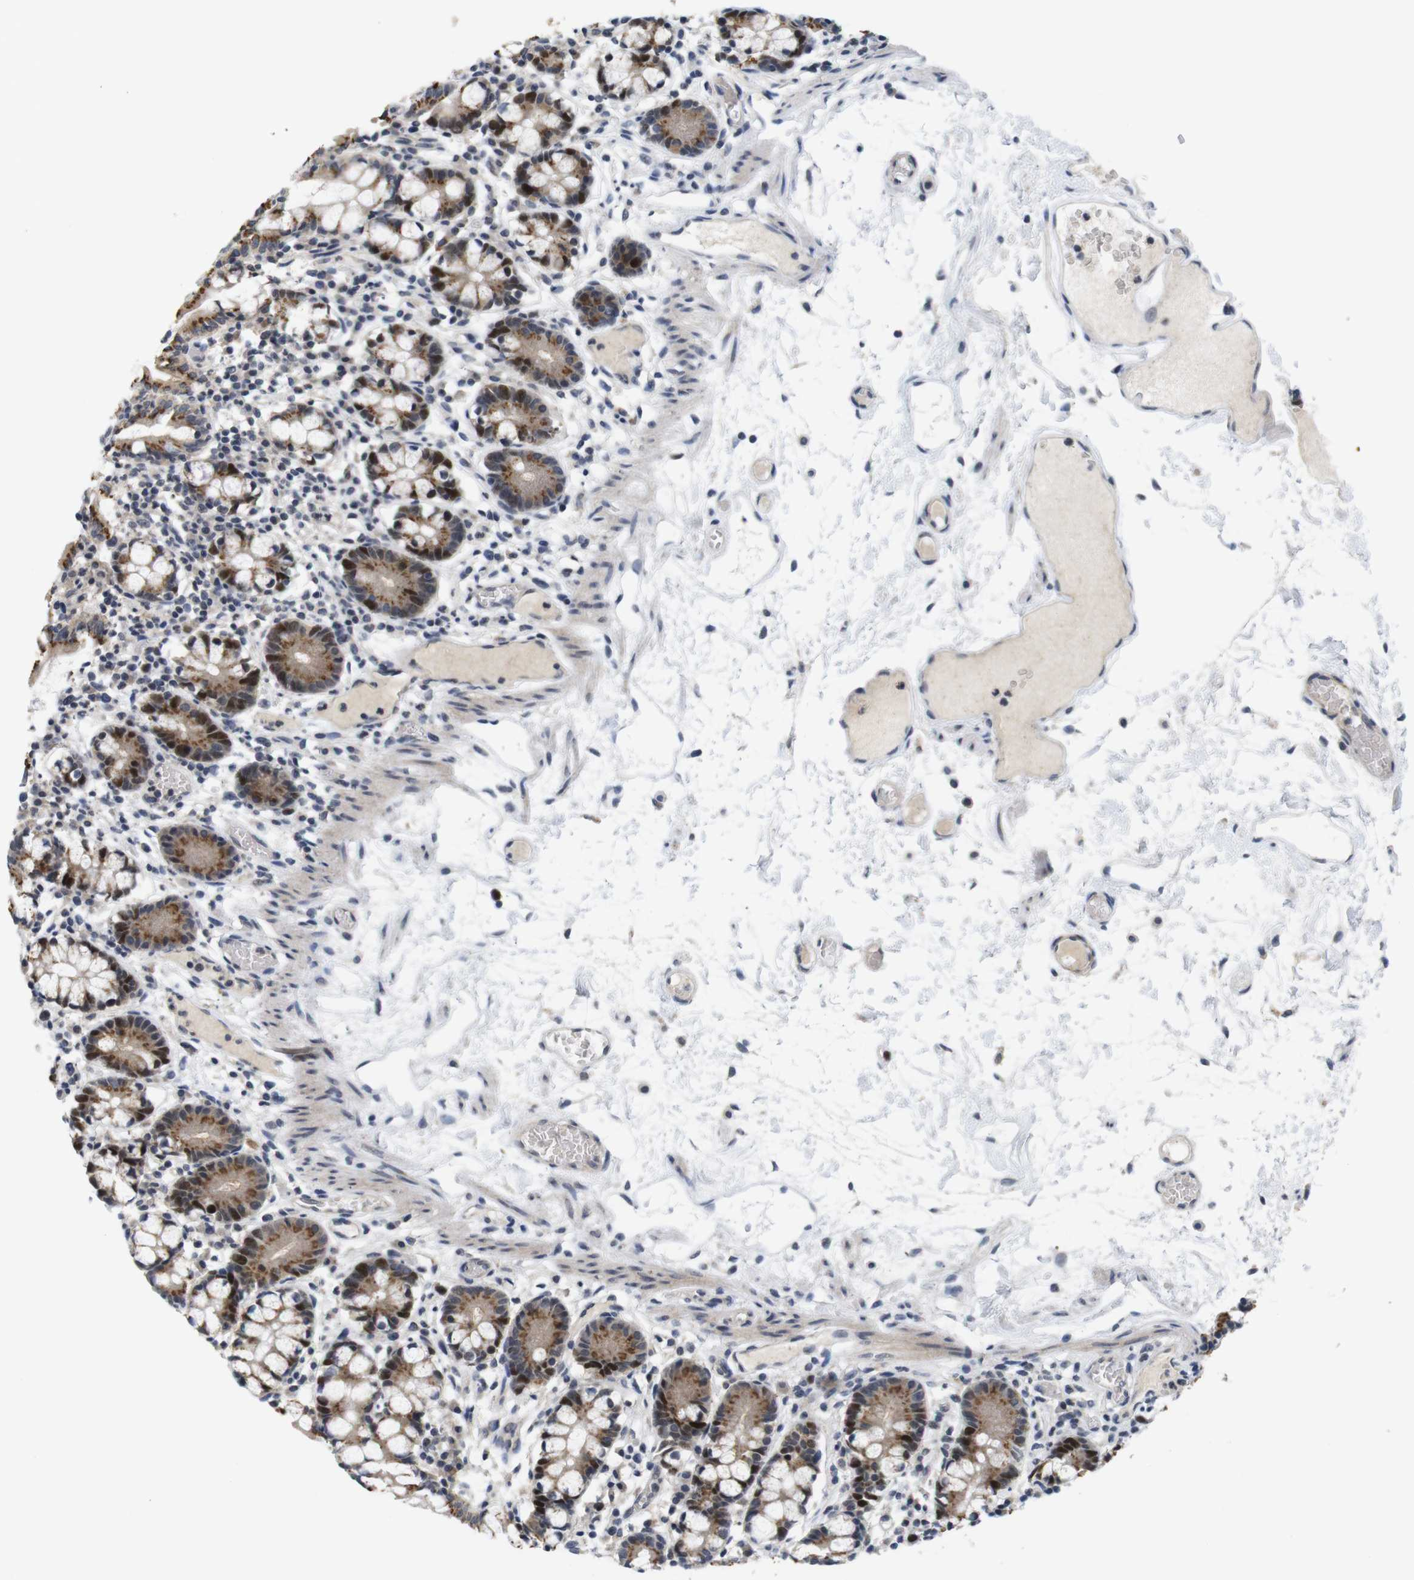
{"staining": {"intensity": "moderate", "quantity": ">75%", "location": "cytoplasmic/membranous,nuclear"}, "tissue": "small intestine", "cell_type": "Glandular cells", "image_type": "normal", "snomed": [{"axis": "morphology", "description": "Normal tissue, NOS"}, {"axis": "morphology", "description": "Cystadenocarcinoma, serous, Metastatic site"}, {"axis": "topography", "description": "Small intestine"}], "caption": "The micrograph displays immunohistochemical staining of unremarkable small intestine. There is moderate cytoplasmic/membranous,nuclear expression is seen in about >75% of glandular cells.", "gene": "SKP2", "patient": {"sex": "female", "age": 61}}